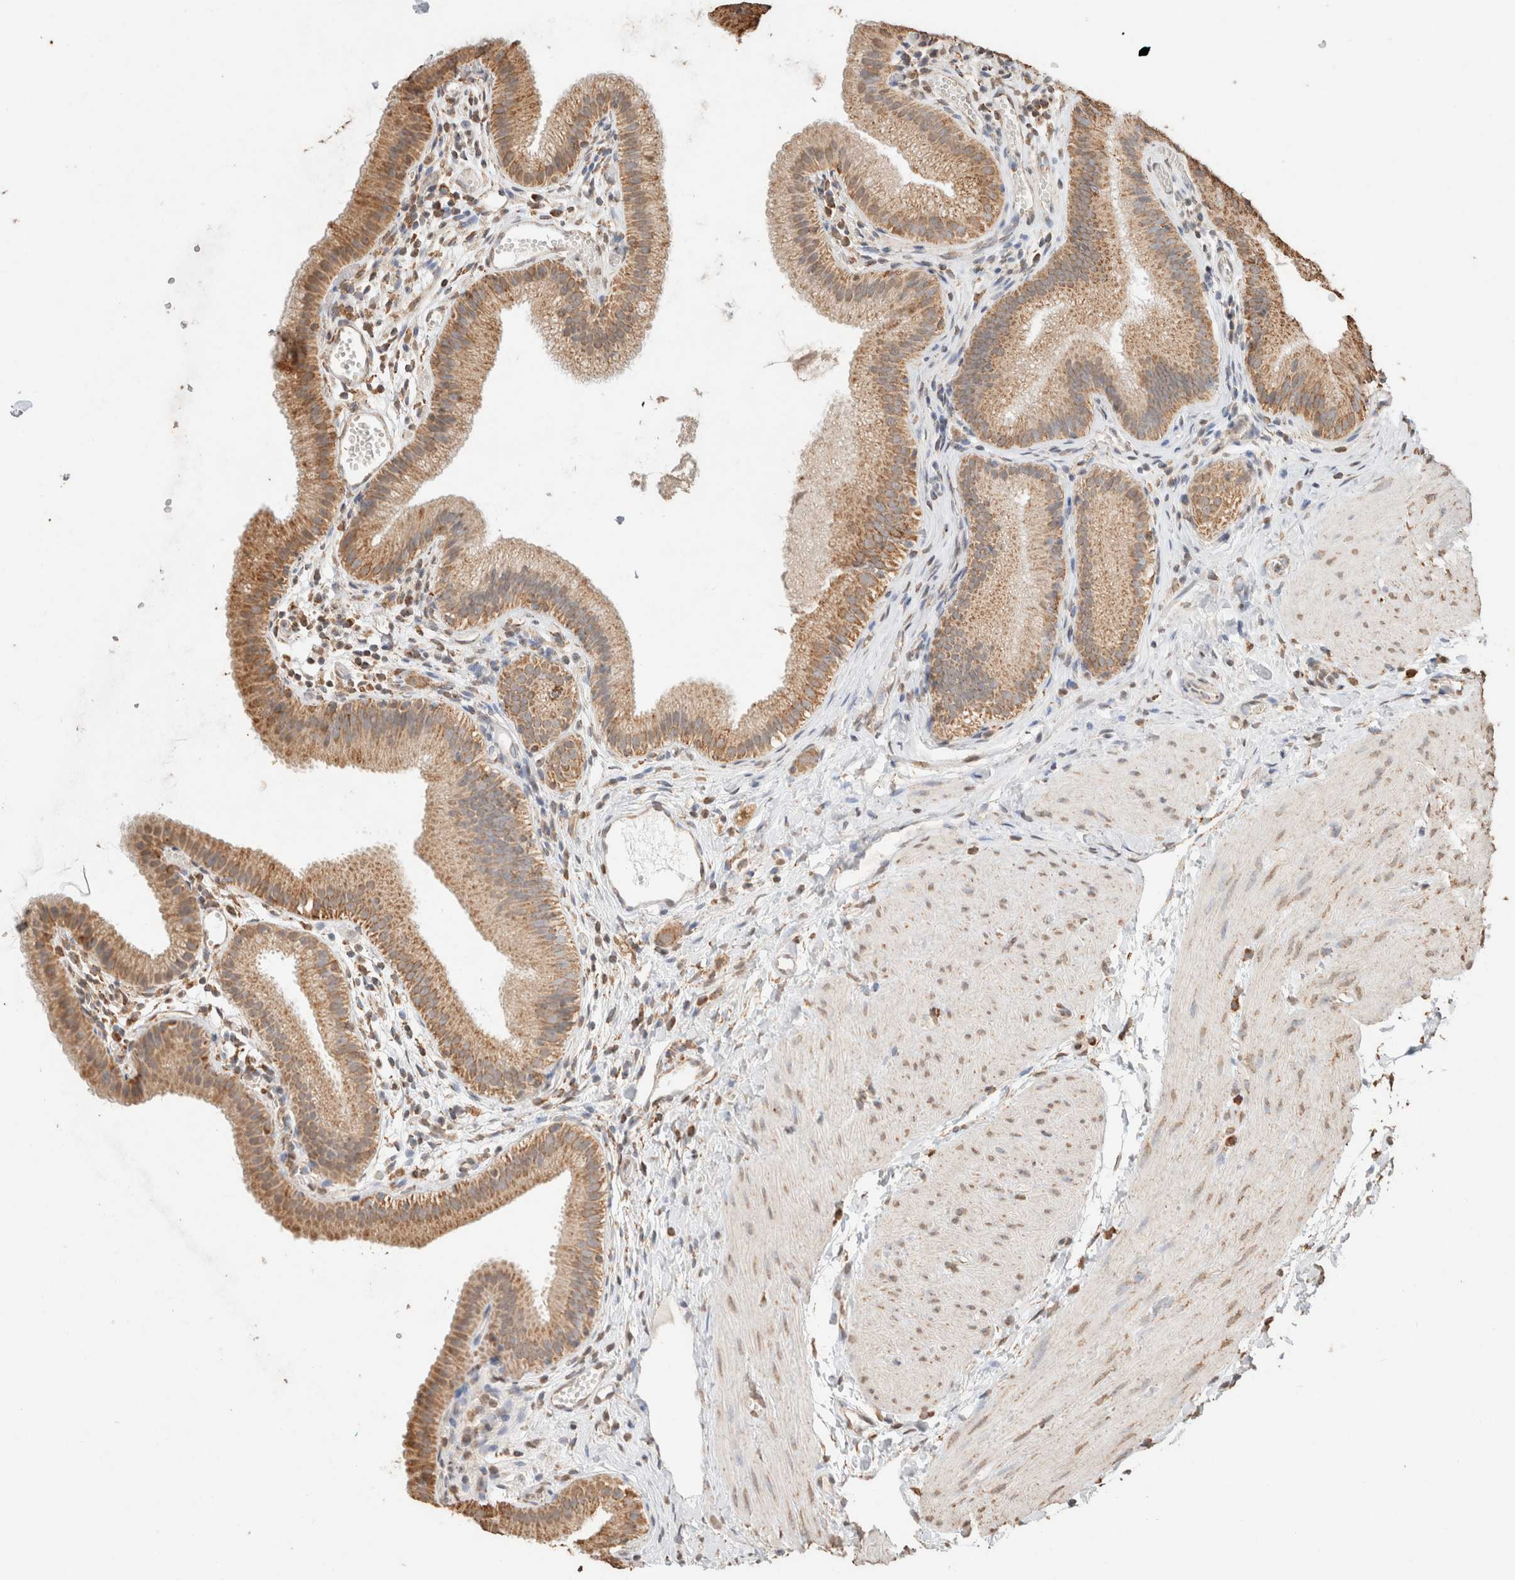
{"staining": {"intensity": "moderate", "quantity": ">75%", "location": "cytoplasmic/membranous"}, "tissue": "gallbladder", "cell_type": "Glandular cells", "image_type": "normal", "snomed": [{"axis": "morphology", "description": "Normal tissue, NOS"}, {"axis": "topography", "description": "Gallbladder"}], "caption": "Moderate cytoplasmic/membranous protein expression is present in approximately >75% of glandular cells in gallbladder.", "gene": "SDC2", "patient": {"sex": "female", "age": 26}}